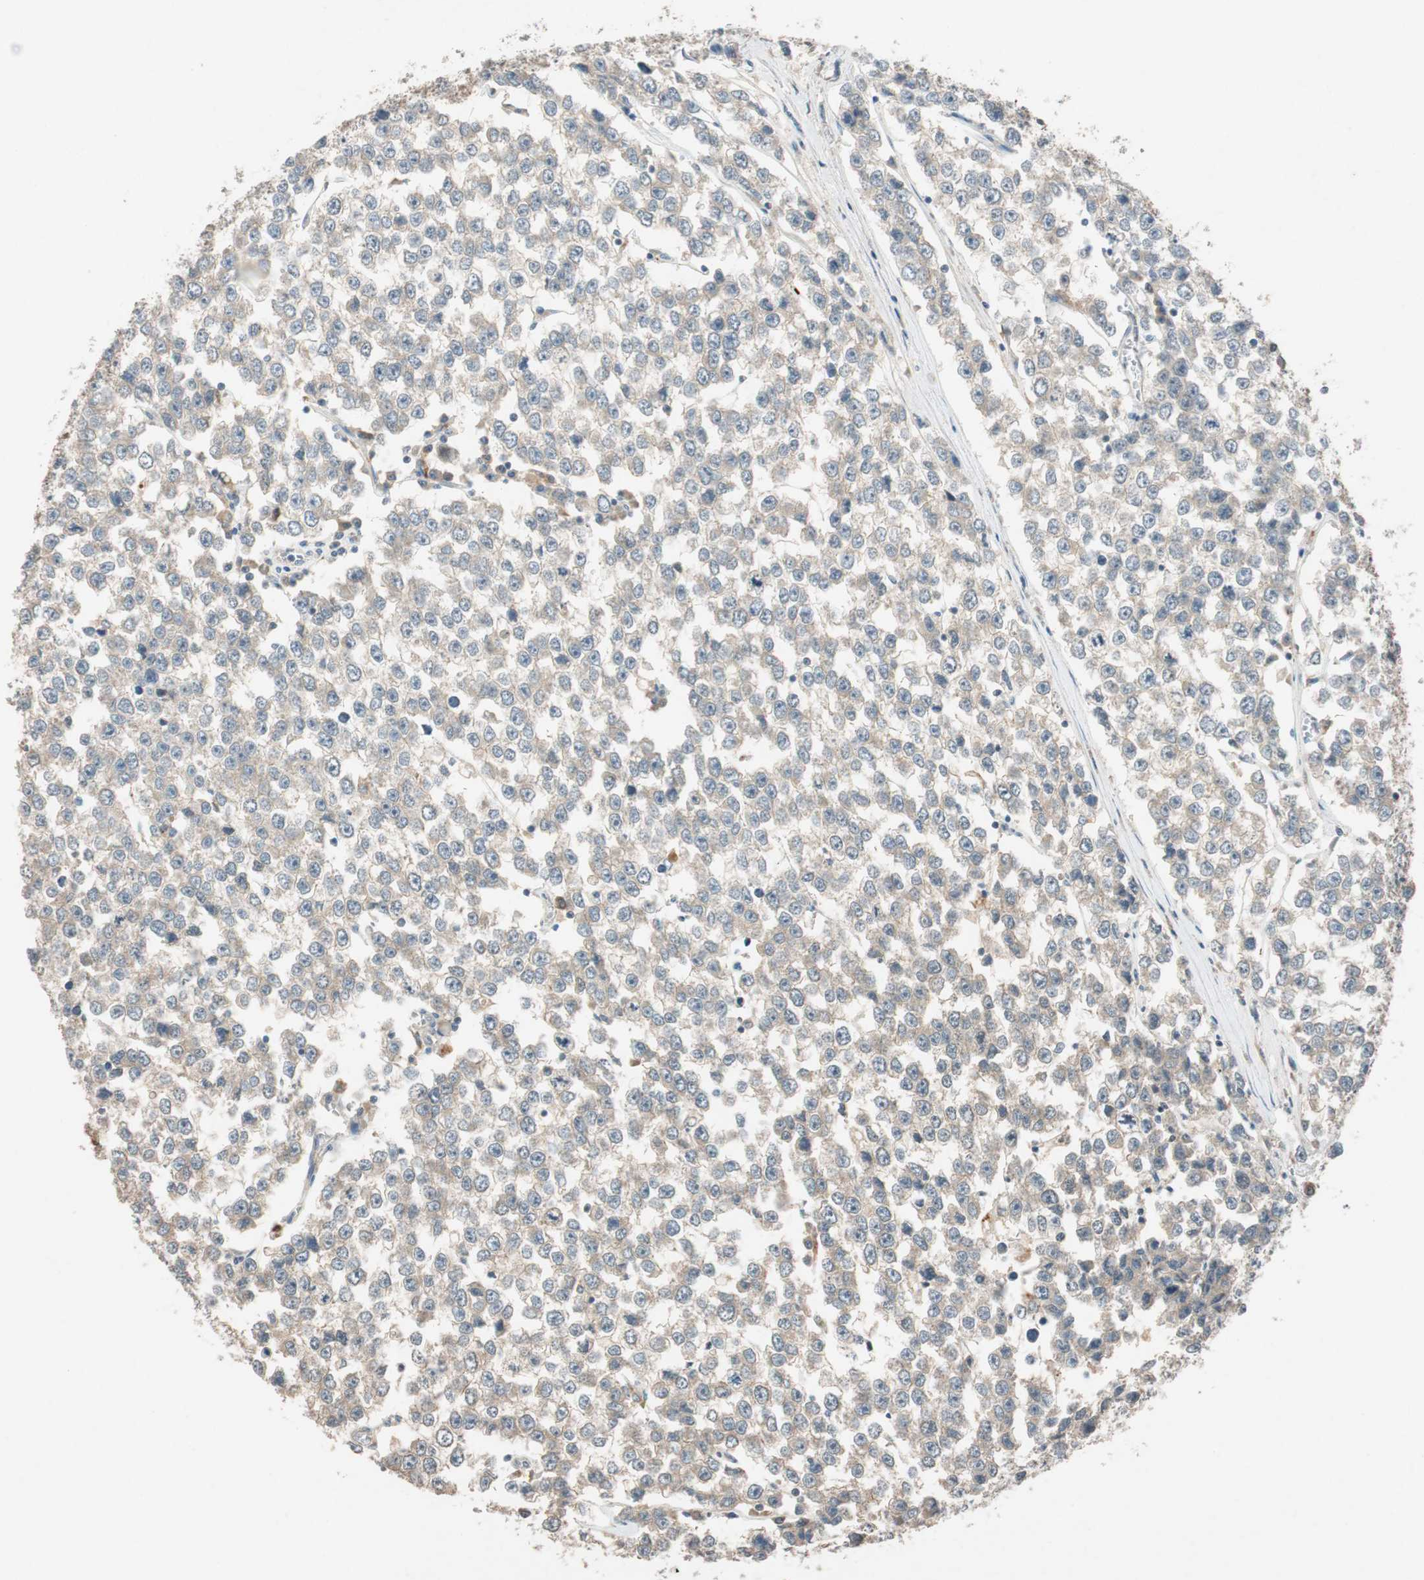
{"staining": {"intensity": "weak", "quantity": ">75%", "location": "cytoplasmic/membranous"}, "tissue": "testis cancer", "cell_type": "Tumor cells", "image_type": "cancer", "snomed": [{"axis": "morphology", "description": "Seminoma, NOS"}, {"axis": "morphology", "description": "Carcinoma, Embryonal, NOS"}, {"axis": "topography", "description": "Testis"}], "caption": "Protein staining demonstrates weak cytoplasmic/membranous positivity in approximately >75% of tumor cells in seminoma (testis). The staining was performed using DAB (3,3'-diaminobenzidine), with brown indicating positive protein expression. Nuclei are stained blue with hematoxylin.", "gene": "GLB1", "patient": {"sex": "male", "age": 52}}